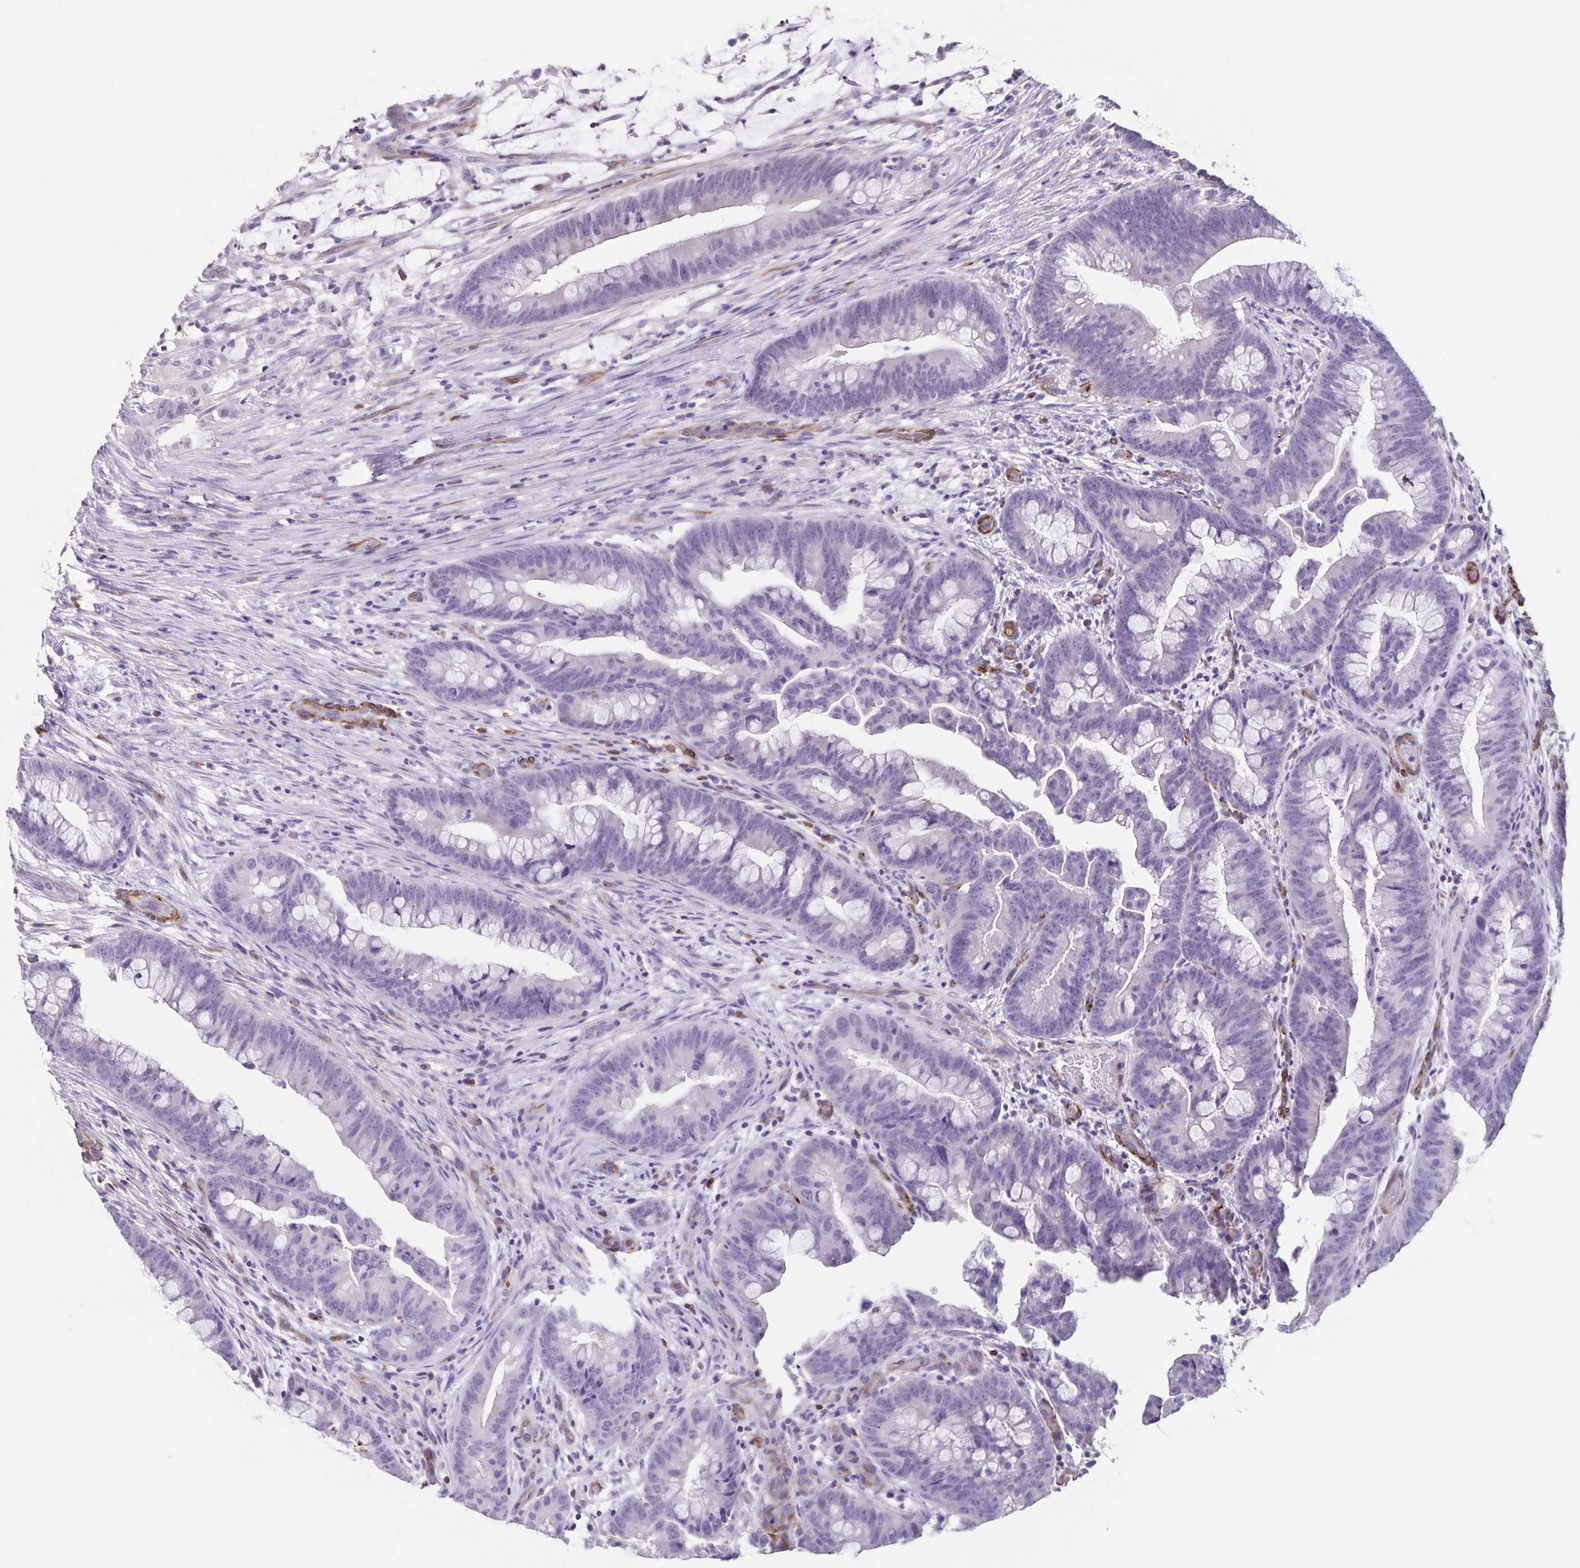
{"staining": {"intensity": "negative", "quantity": "none", "location": "none"}, "tissue": "colorectal cancer", "cell_type": "Tumor cells", "image_type": "cancer", "snomed": [{"axis": "morphology", "description": "Adenocarcinoma, NOS"}, {"axis": "topography", "description": "Colon"}], "caption": "This is an IHC micrograph of human colorectal adenocarcinoma. There is no staining in tumor cells.", "gene": "SYNM", "patient": {"sex": "male", "age": 62}}